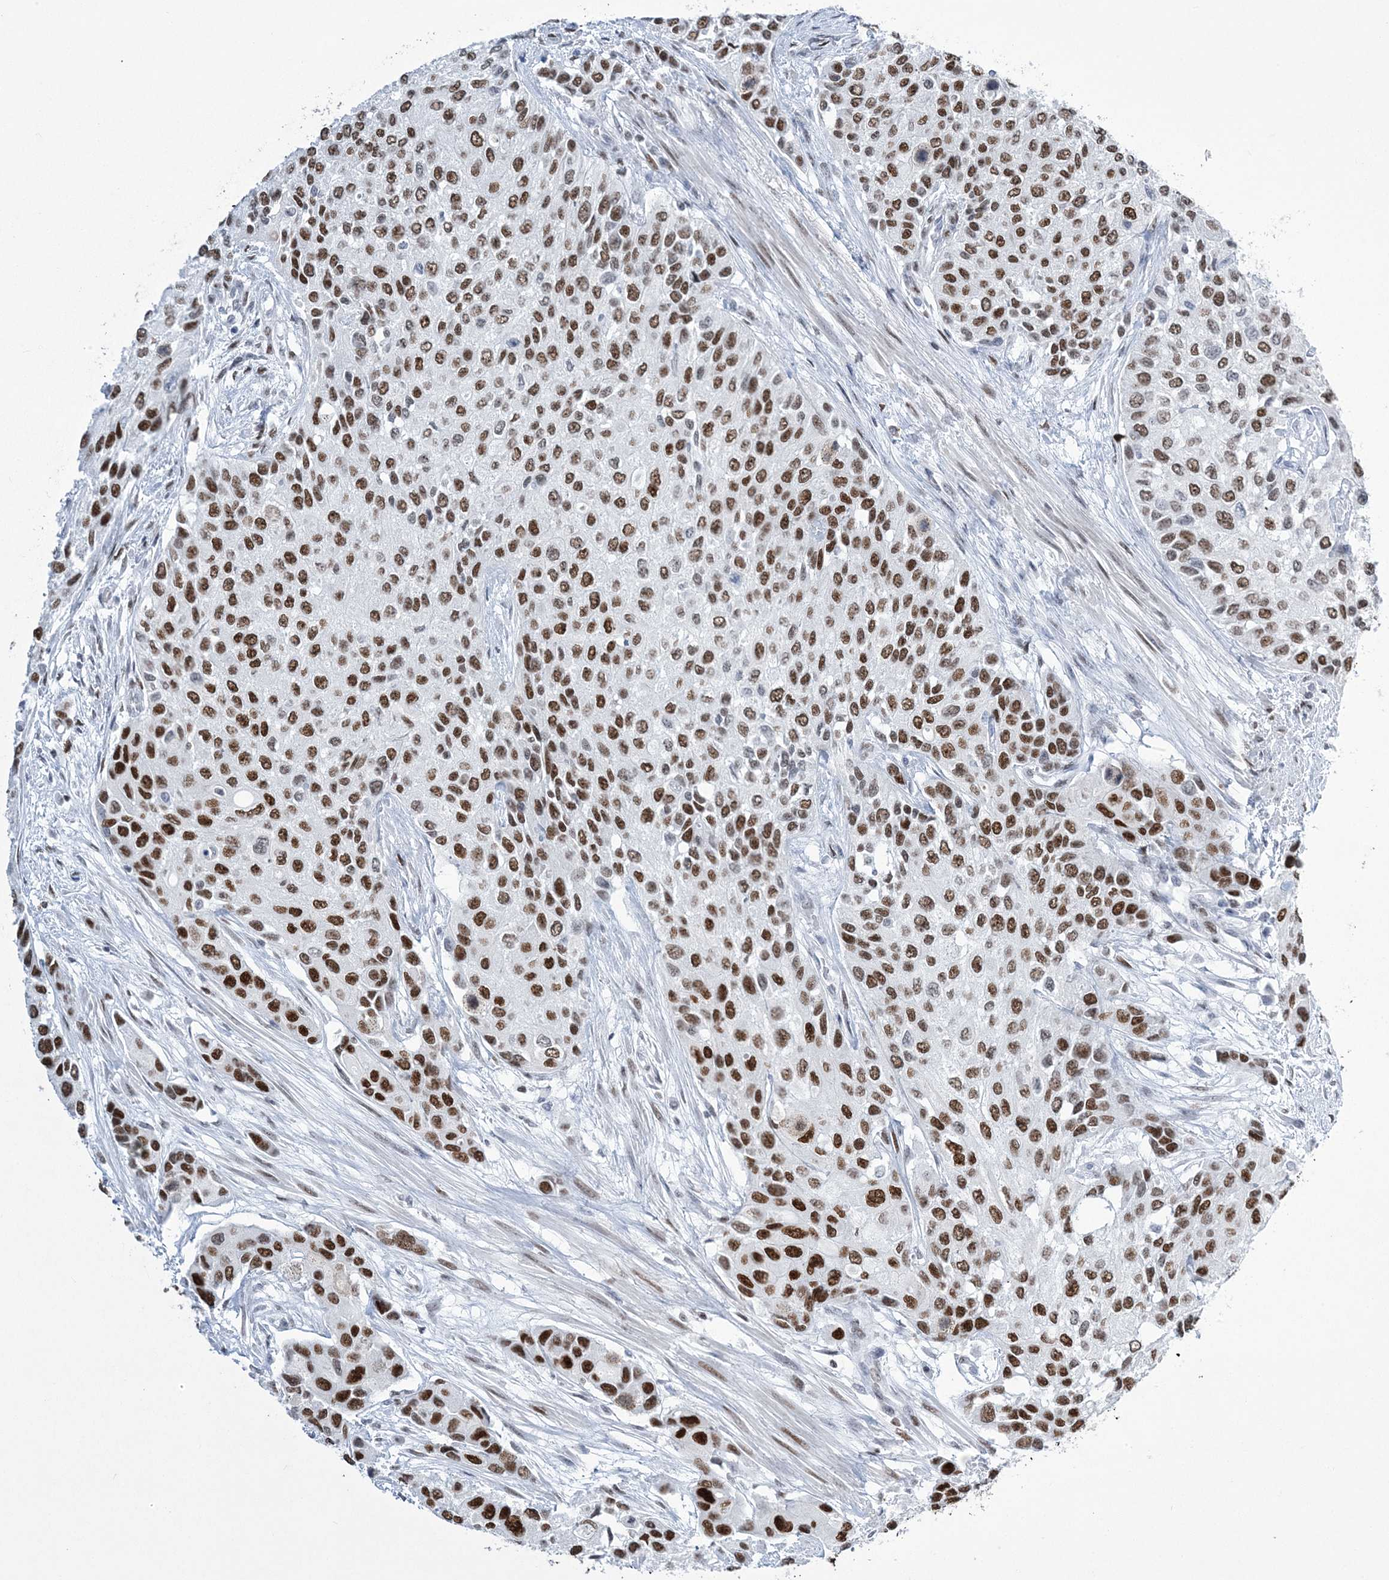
{"staining": {"intensity": "strong", "quantity": ">75%", "location": "nuclear"}, "tissue": "urothelial cancer", "cell_type": "Tumor cells", "image_type": "cancer", "snomed": [{"axis": "morphology", "description": "Normal tissue, NOS"}, {"axis": "morphology", "description": "Urothelial carcinoma, High grade"}, {"axis": "topography", "description": "Vascular tissue"}, {"axis": "topography", "description": "Urinary bladder"}], "caption": "DAB immunohistochemical staining of urothelial cancer reveals strong nuclear protein positivity in about >75% of tumor cells.", "gene": "ZBTB7A", "patient": {"sex": "female", "age": 56}}